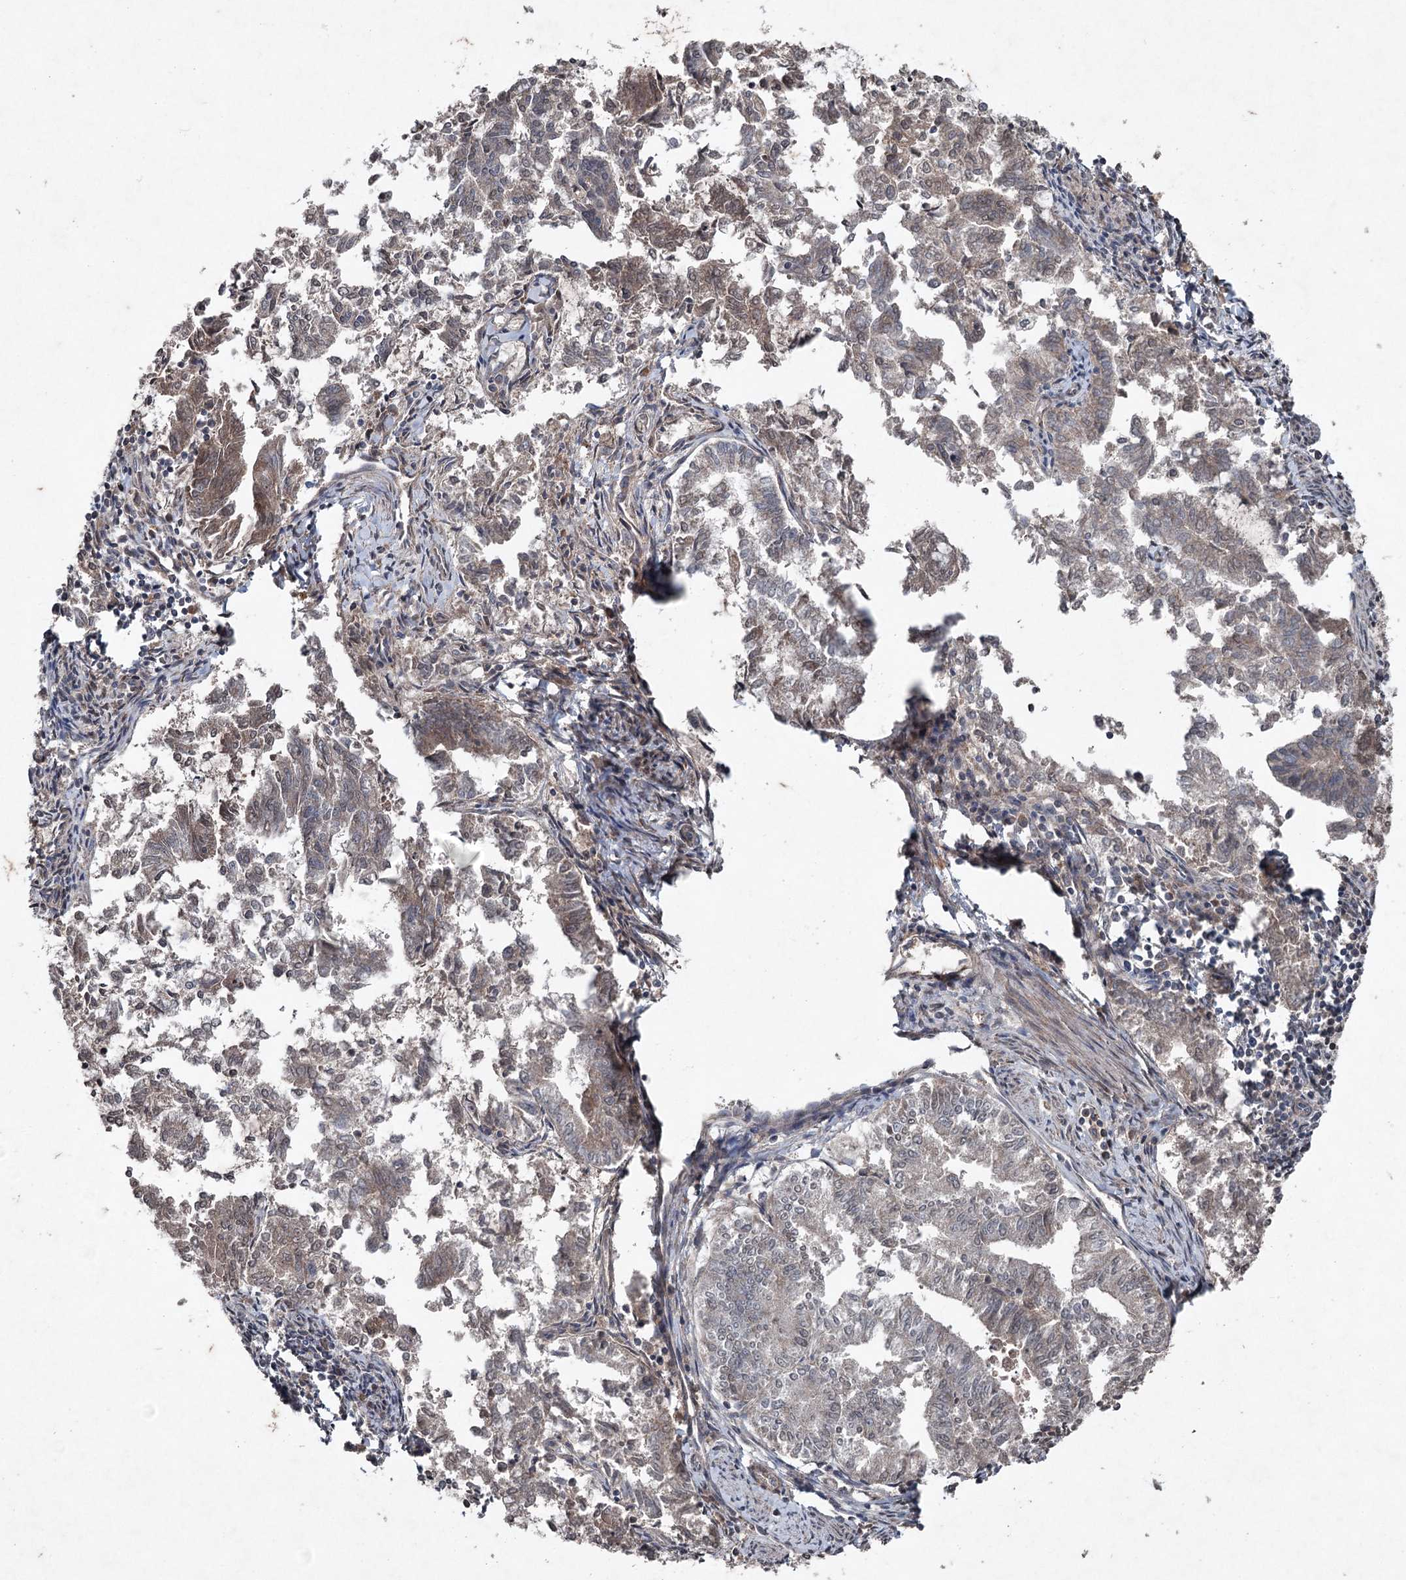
{"staining": {"intensity": "weak", "quantity": "<25%", "location": "cytoplasmic/membranous"}, "tissue": "endometrial cancer", "cell_type": "Tumor cells", "image_type": "cancer", "snomed": [{"axis": "morphology", "description": "Adenocarcinoma, NOS"}, {"axis": "topography", "description": "Endometrium"}], "caption": "High power microscopy micrograph of an immunohistochemistry image of endometrial cancer (adenocarcinoma), revealing no significant expression in tumor cells. (Immunohistochemistry, brightfield microscopy, high magnification).", "gene": "PGLYRP2", "patient": {"sex": "female", "age": 79}}